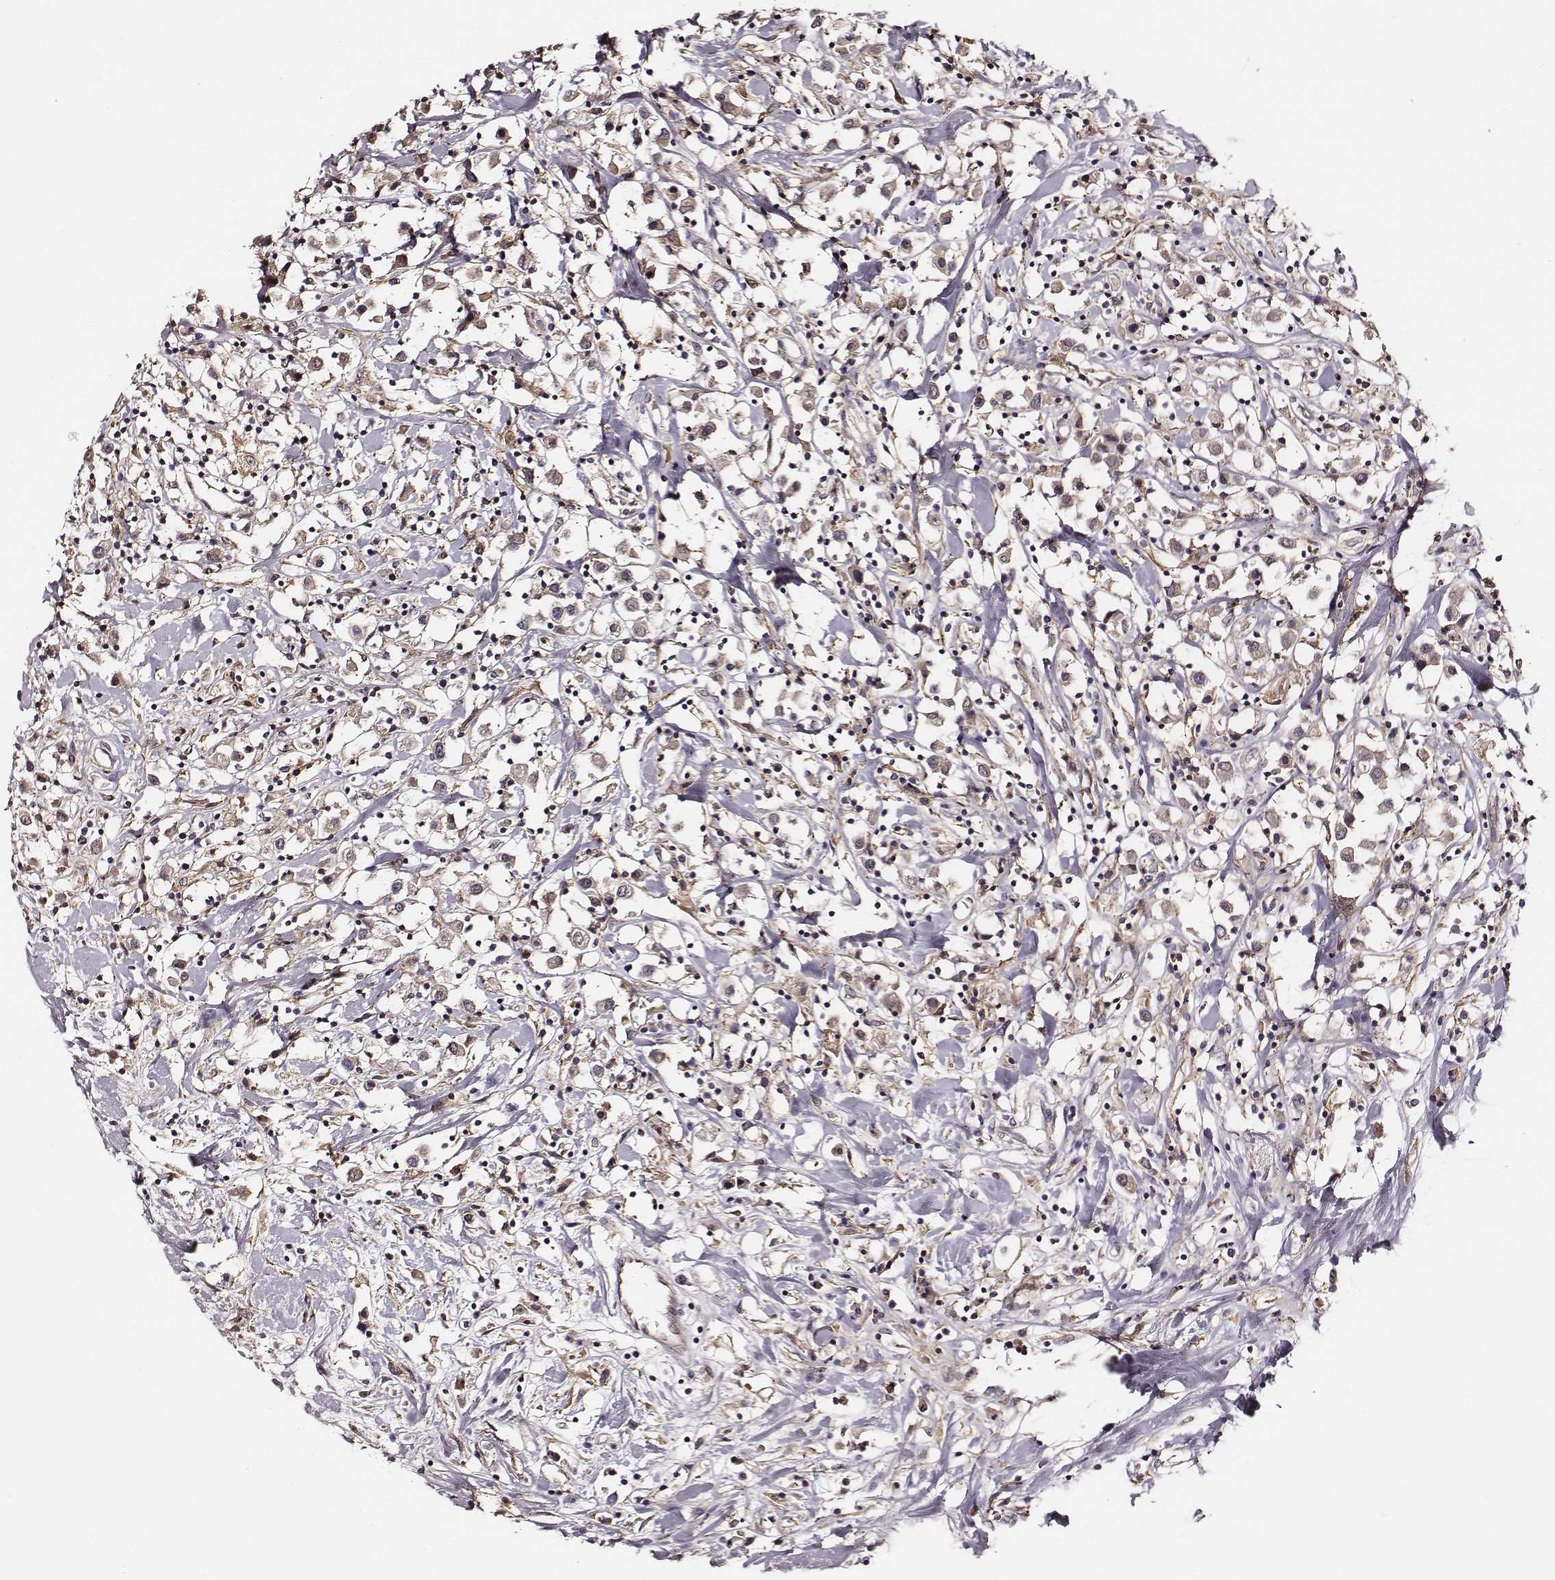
{"staining": {"intensity": "moderate", "quantity": ">75%", "location": "cytoplasmic/membranous"}, "tissue": "breast cancer", "cell_type": "Tumor cells", "image_type": "cancer", "snomed": [{"axis": "morphology", "description": "Duct carcinoma"}, {"axis": "topography", "description": "Breast"}], "caption": "Human breast invasive ductal carcinoma stained with a brown dye displays moderate cytoplasmic/membranous positive expression in approximately >75% of tumor cells.", "gene": "VPS26A", "patient": {"sex": "female", "age": 61}}